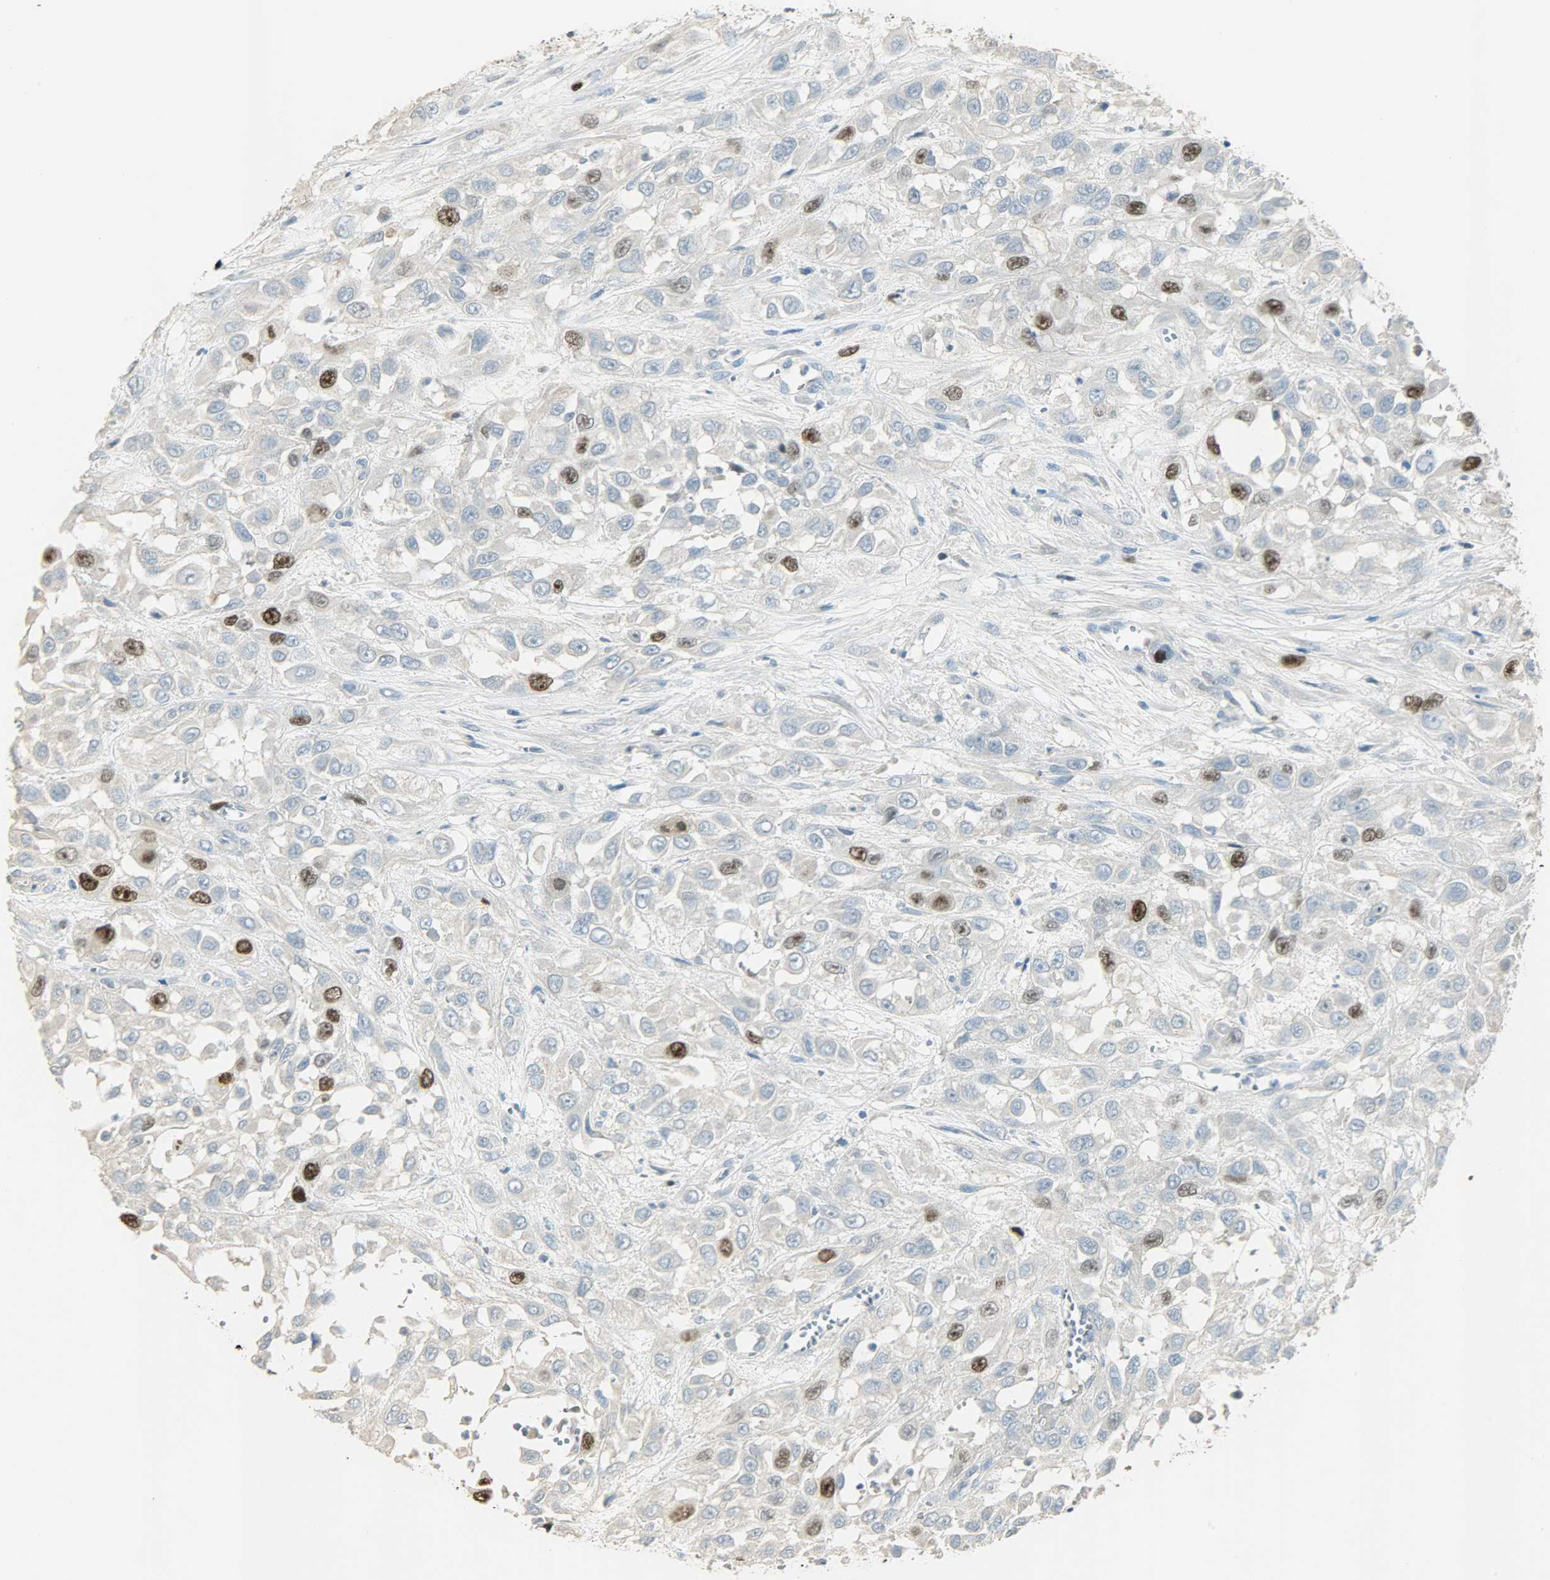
{"staining": {"intensity": "strong", "quantity": "<25%", "location": "cytoplasmic/membranous,nuclear"}, "tissue": "urothelial cancer", "cell_type": "Tumor cells", "image_type": "cancer", "snomed": [{"axis": "morphology", "description": "Urothelial carcinoma, High grade"}, {"axis": "topography", "description": "Urinary bladder"}], "caption": "Human urothelial carcinoma (high-grade) stained for a protein (brown) demonstrates strong cytoplasmic/membranous and nuclear positive staining in approximately <25% of tumor cells.", "gene": "TPX2", "patient": {"sex": "male", "age": 57}}